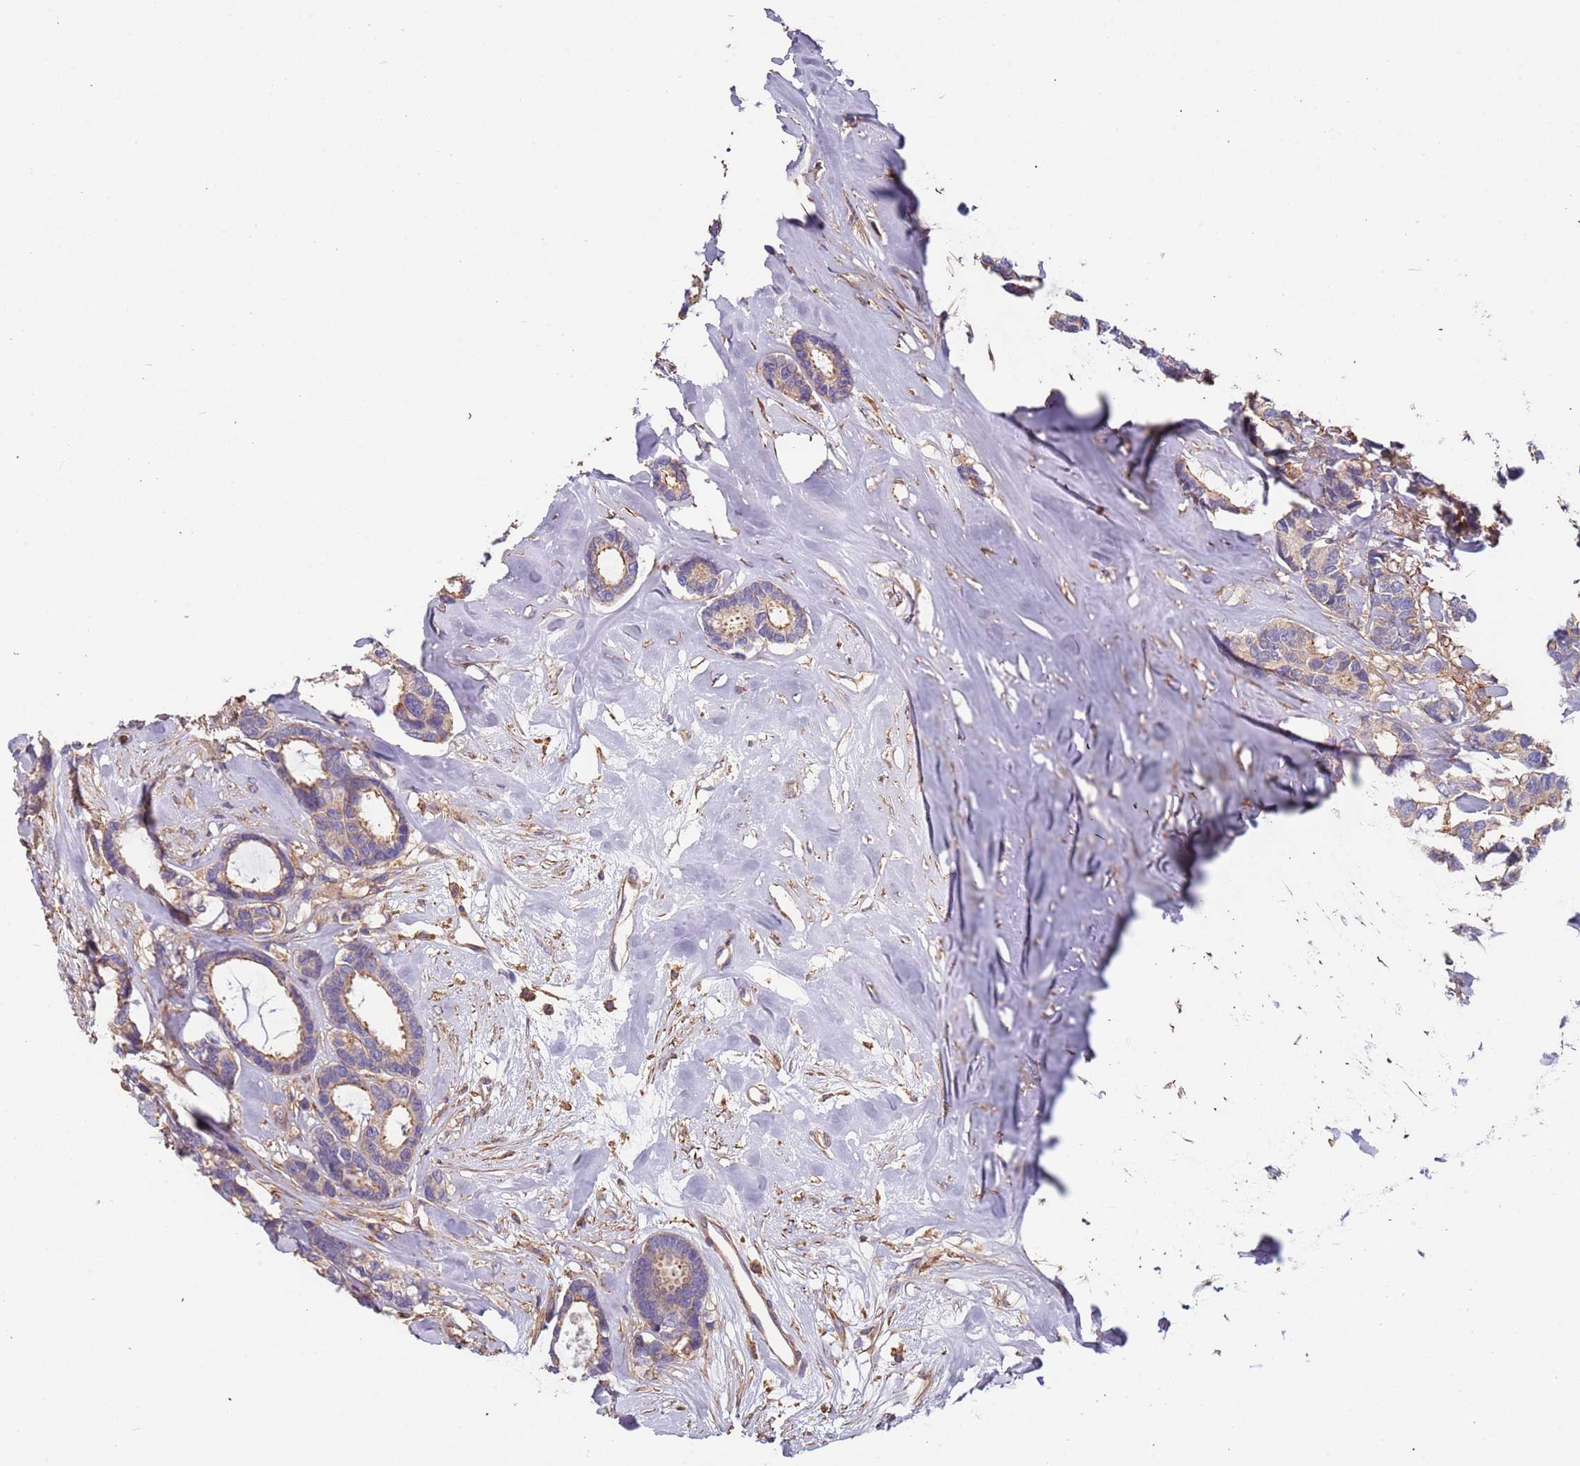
{"staining": {"intensity": "weak", "quantity": "25%-75%", "location": "cytoplasmic/membranous"}, "tissue": "breast cancer", "cell_type": "Tumor cells", "image_type": "cancer", "snomed": [{"axis": "morphology", "description": "Duct carcinoma"}, {"axis": "topography", "description": "Breast"}], "caption": "Immunohistochemistry of human breast infiltrating ductal carcinoma shows low levels of weak cytoplasmic/membranous staining in about 25%-75% of tumor cells. The staining is performed using DAB brown chromogen to label protein expression. The nuclei are counter-stained blue using hematoxylin.", "gene": "SYT4", "patient": {"sex": "female", "age": 87}}